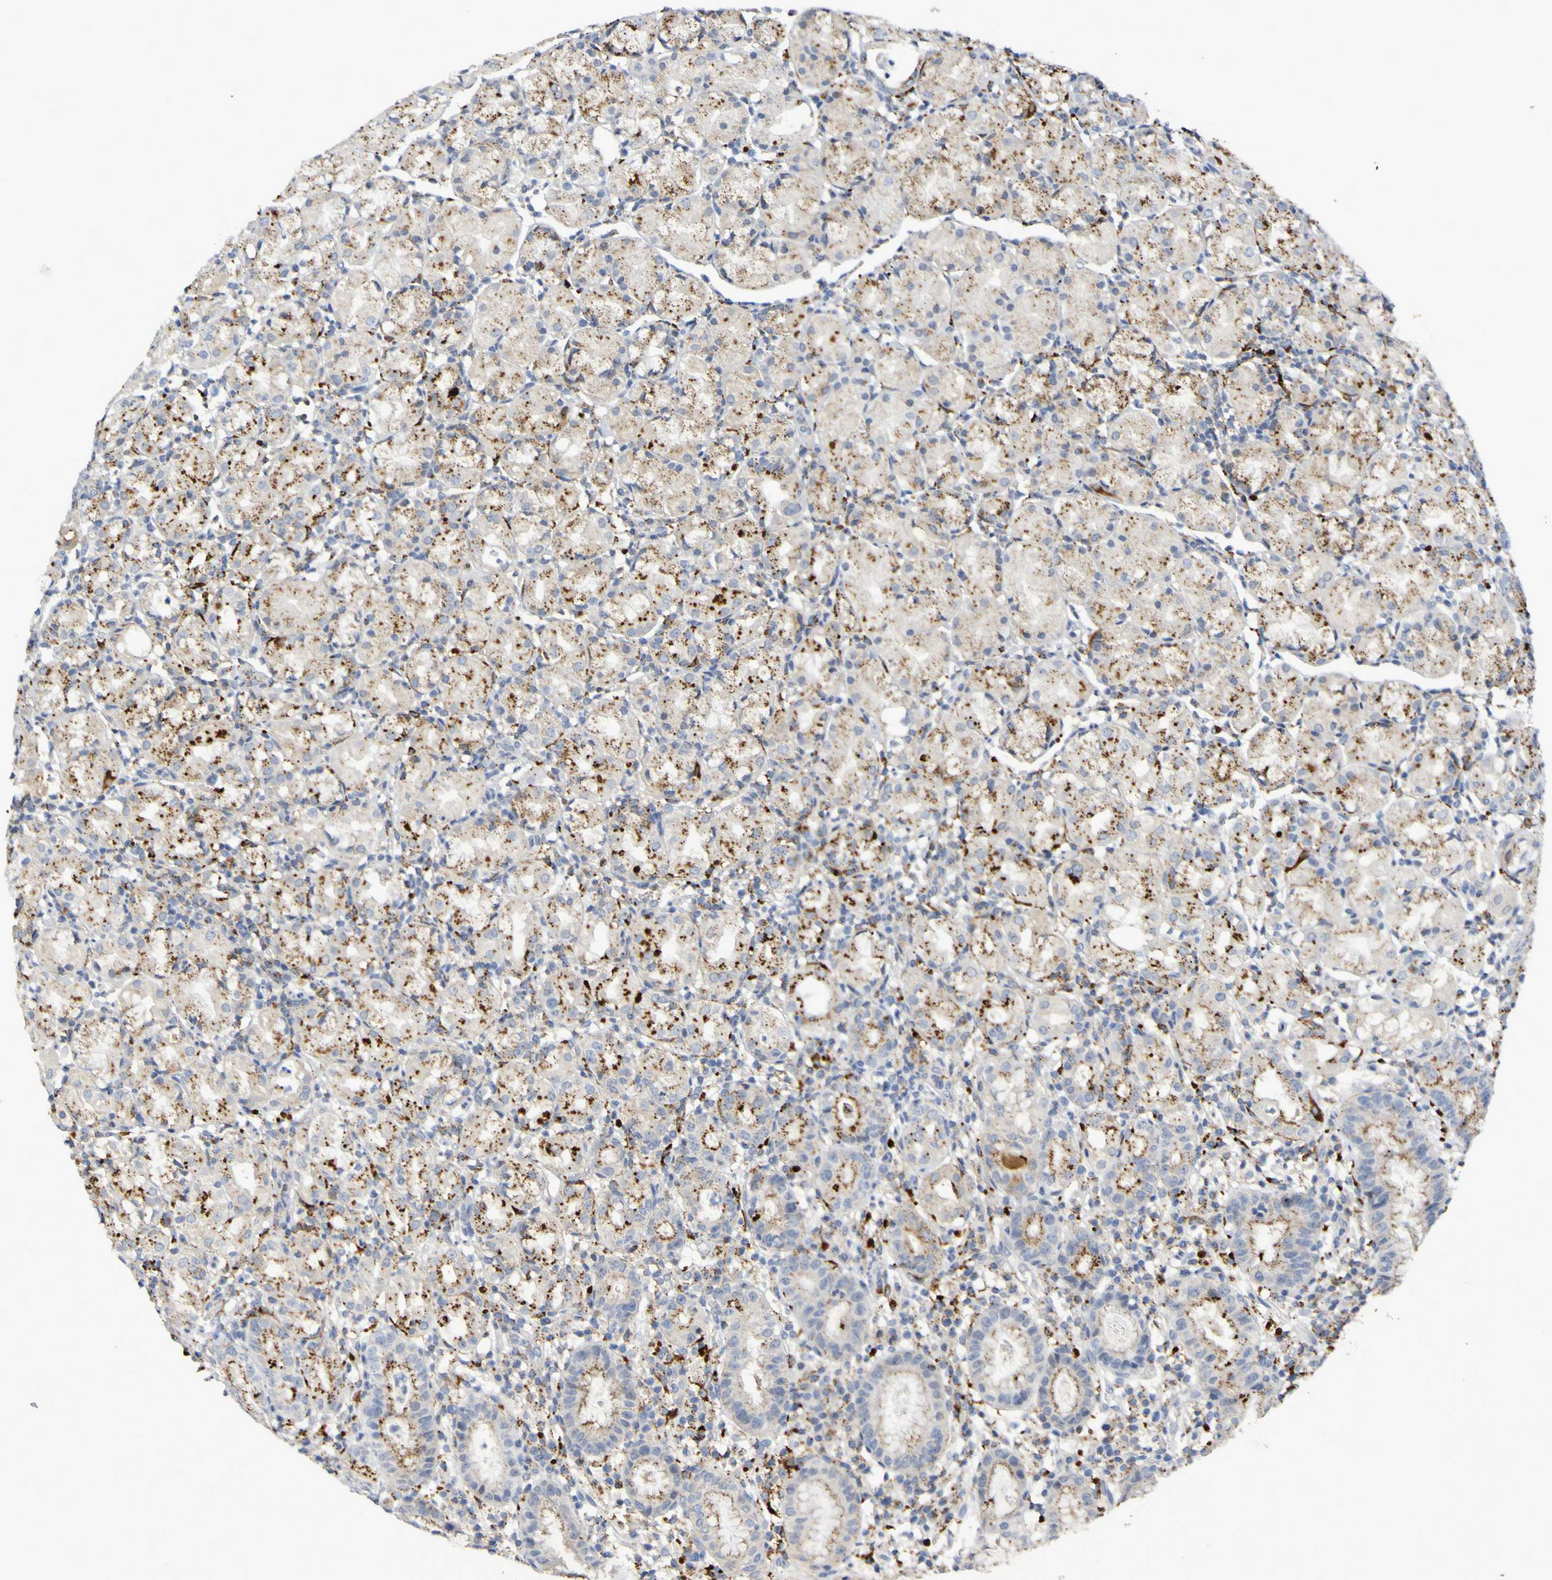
{"staining": {"intensity": "strong", "quantity": "25%-75%", "location": "cytoplasmic/membranous"}, "tissue": "stomach", "cell_type": "Glandular cells", "image_type": "normal", "snomed": [{"axis": "morphology", "description": "Normal tissue, NOS"}, {"axis": "topography", "description": "Stomach"}, {"axis": "topography", "description": "Stomach, lower"}], "caption": "This histopathology image shows unremarkable stomach stained with IHC to label a protein in brown. The cytoplasmic/membranous of glandular cells show strong positivity for the protein. Nuclei are counter-stained blue.", "gene": "TPH1", "patient": {"sex": "female", "age": 75}}